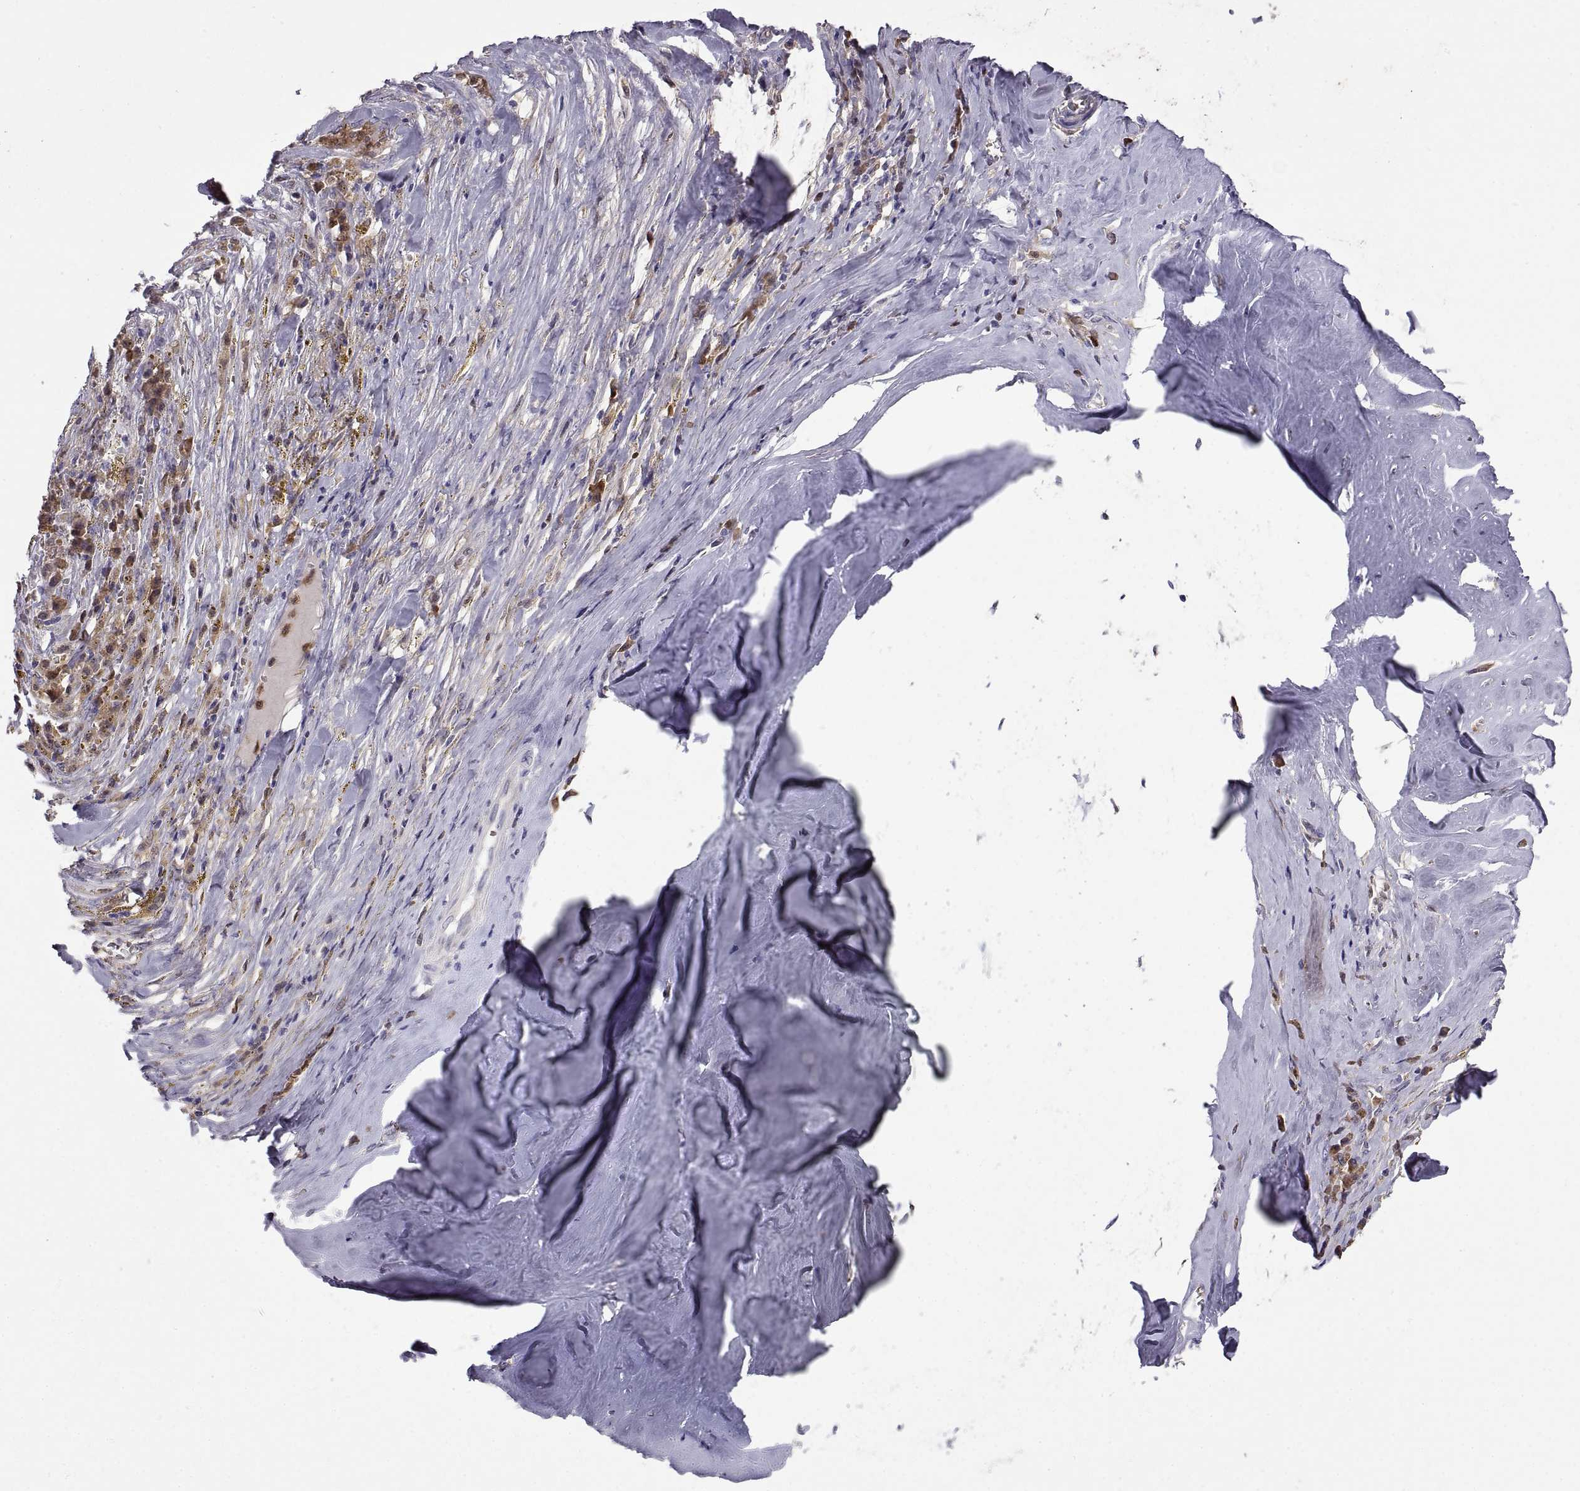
{"staining": {"intensity": "negative", "quantity": "none", "location": "none"}, "tissue": "melanoma", "cell_type": "Tumor cells", "image_type": "cancer", "snomed": [{"axis": "morphology", "description": "Malignant melanoma, NOS"}, {"axis": "topography", "description": "Skin"}], "caption": "This is an immunohistochemistry (IHC) photomicrograph of melanoma. There is no positivity in tumor cells.", "gene": "DOK3", "patient": {"sex": "female", "age": 91}}